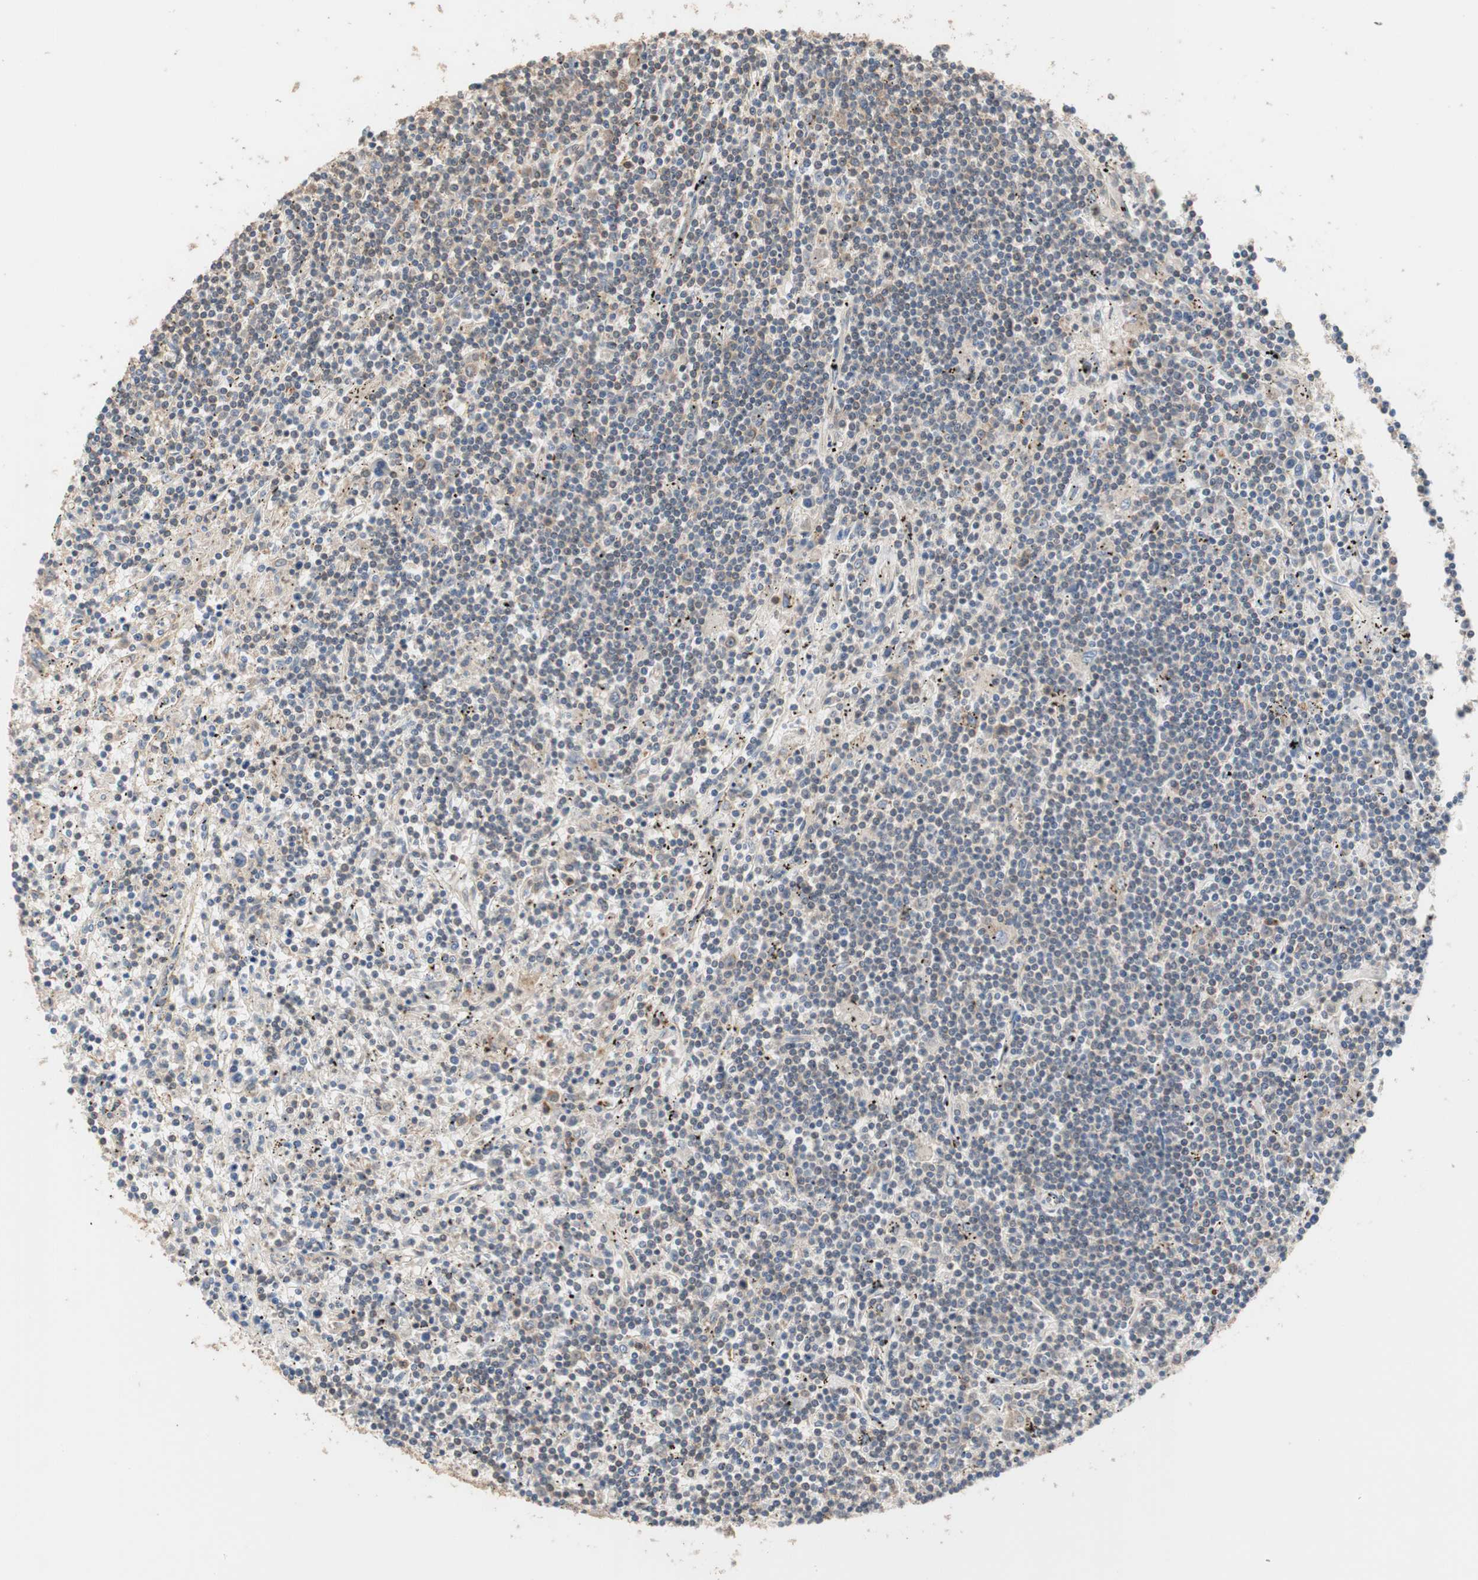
{"staining": {"intensity": "weak", "quantity": "25%-75%", "location": "cytoplasmic/membranous"}, "tissue": "lymphoma", "cell_type": "Tumor cells", "image_type": "cancer", "snomed": [{"axis": "morphology", "description": "Malignant lymphoma, non-Hodgkin's type, Low grade"}, {"axis": "topography", "description": "Spleen"}], "caption": "Brown immunohistochemical staining in human low-grade malignant lymphoma, non-Hodgkin's type shows weak cytoplasmic/membranous positivity in approximately 25%-75% of tumor cells. (brown staining indicates protein expression, while blue staining denotes nuclei).", "gene": "MAP4K2", "patient": {"sex": "male", "age": 76}}